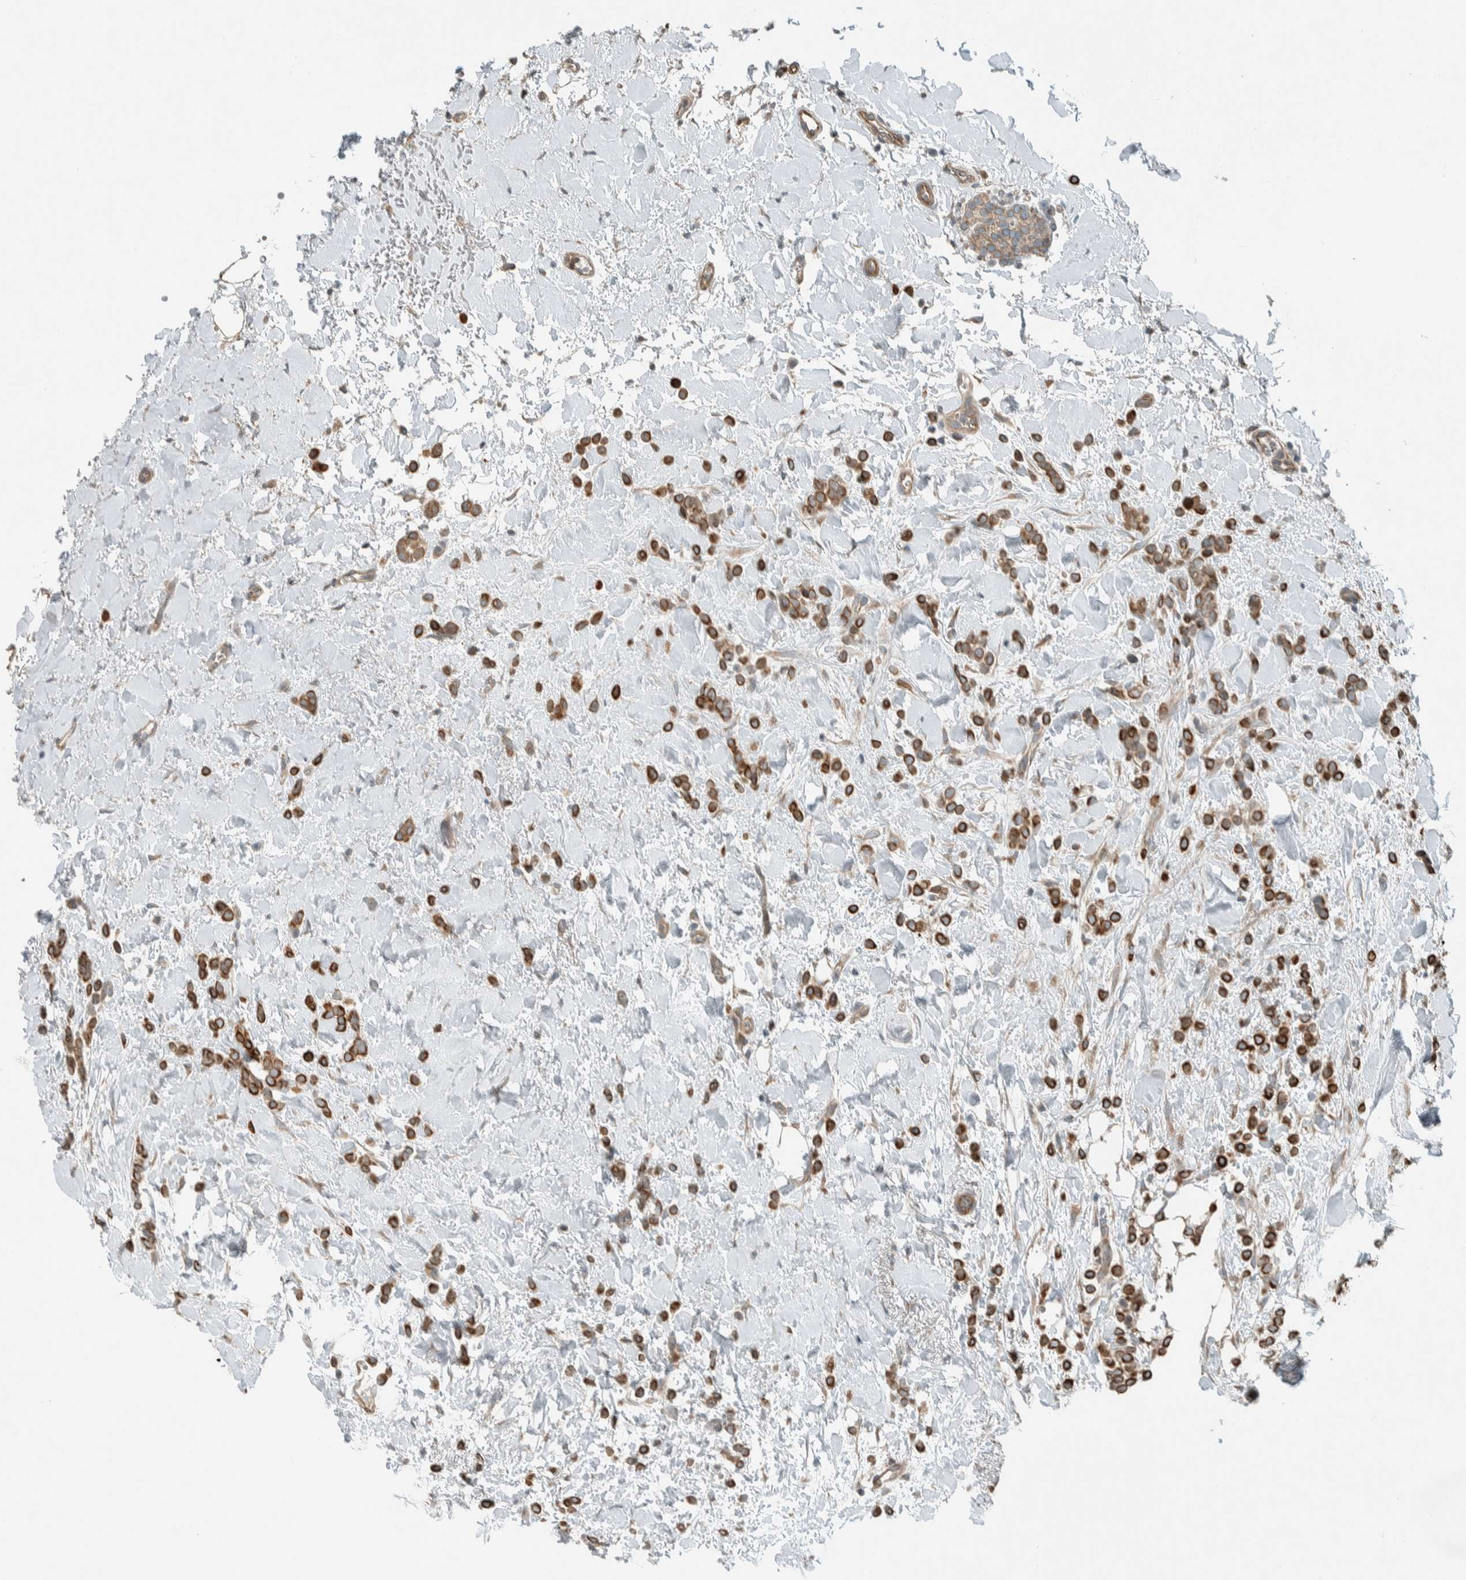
{"staining": {"intensity": "strong", "quantity": ">75%", "location": "cytoplasmic/membranous"}, "tissue": "breast cancer", "cell_type": "Tumor cells", "image_type": "cancer", "snomed": [{"axis": "morphology", "description": "Normal tissue, NOS"}, {"axis": "morphology", "description": "Lobular carcinoma"}, {"axis": "topography", "description": "Breast"}], "caption": "Immunohistochemistry (IHC) of breast lobular carcinoma exhibits high levels of strong cytoplasmic/membranous staining in about >75% of tumor cells.", "gene": "SEL1L", "patient": {"sex": "female", "age": 50}}